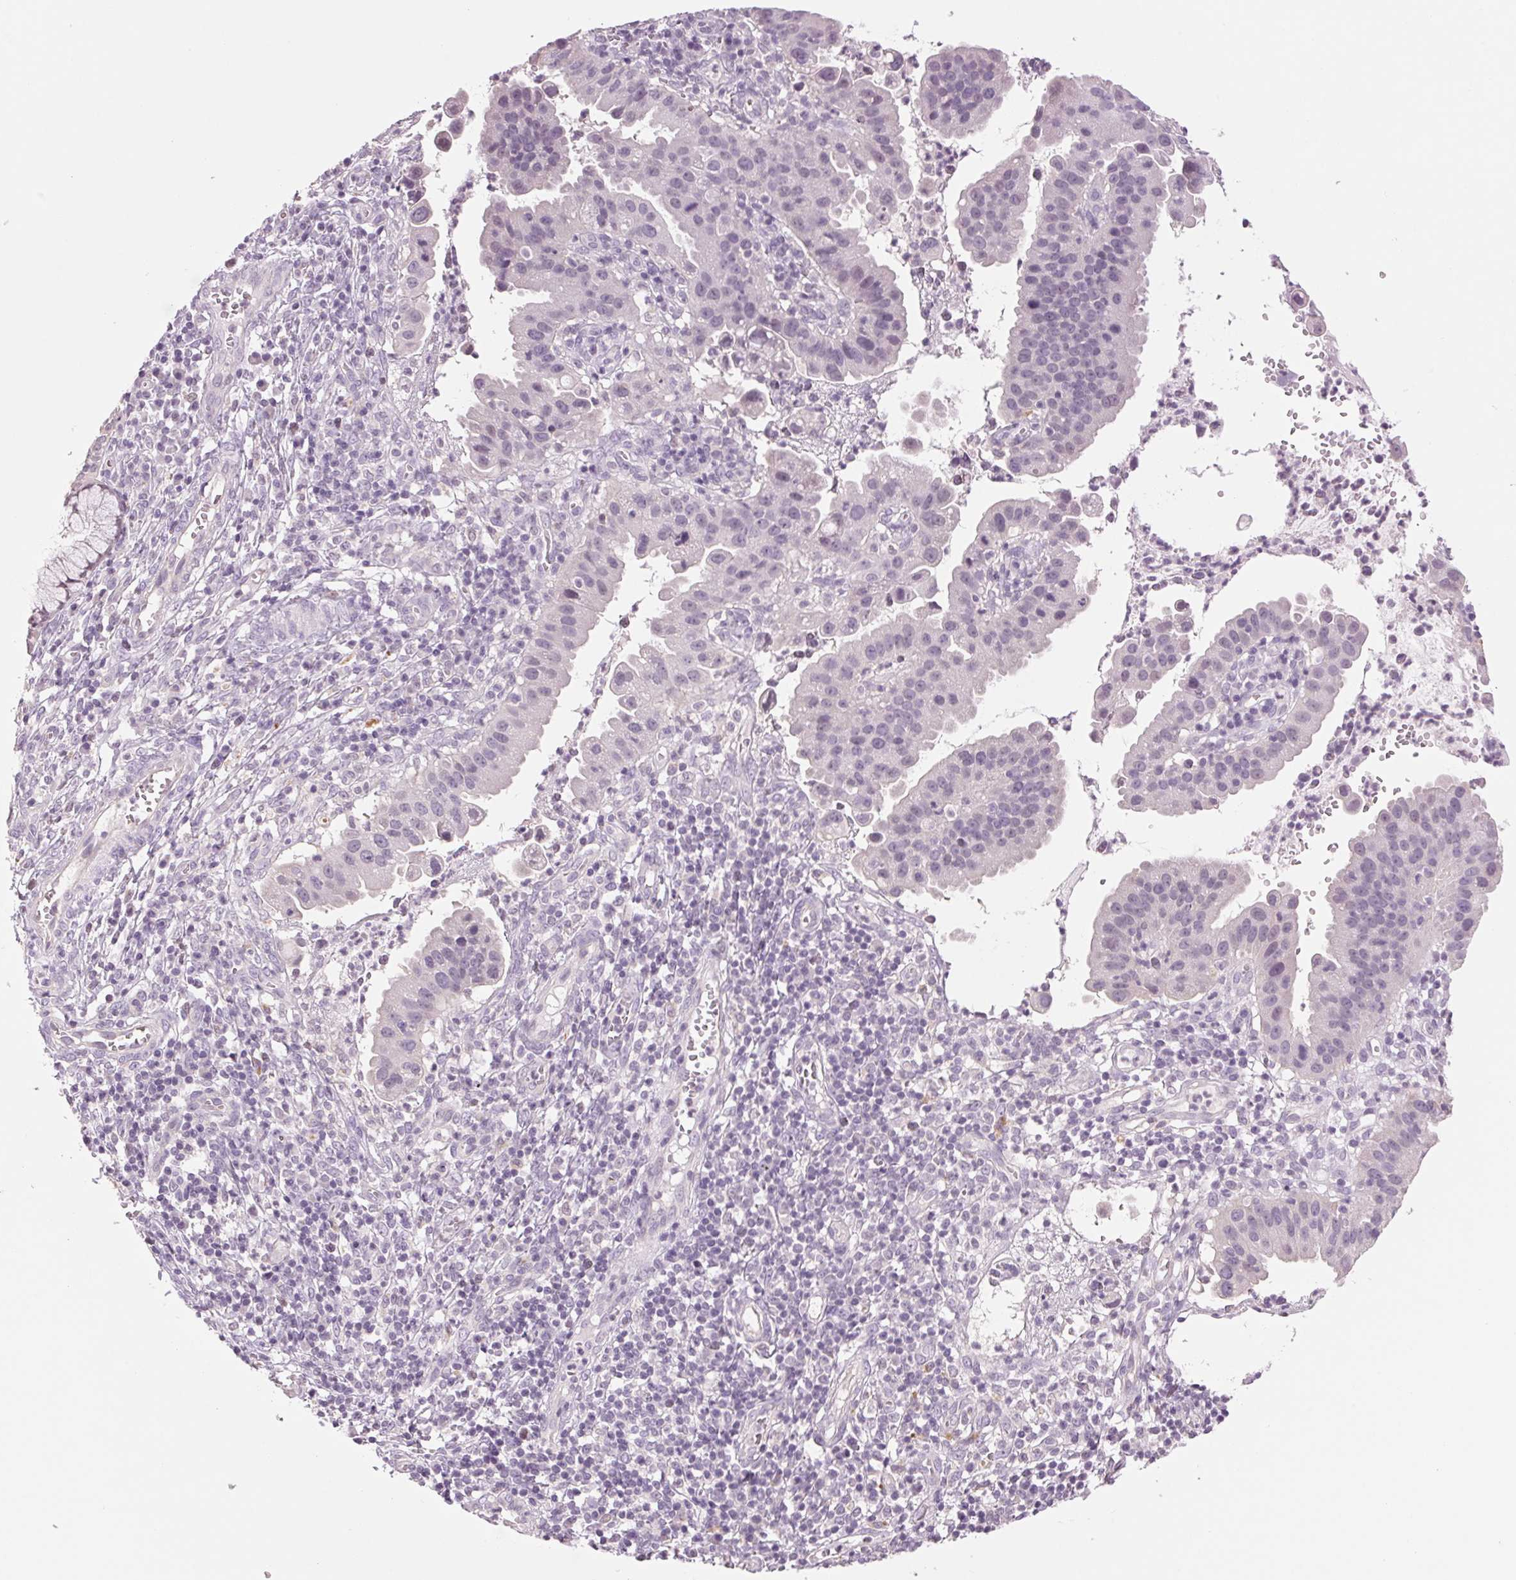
{"staining": {"intensity": "negative", "quantity": "none", "location": "none"}, "tissue": "cervical cancer", "cell_type": "Tumor cells", "image_type": "cancer", "snomed": [{"axis": "morphology", "description": "Adenocarcinoma, NOS"}, {"axis": "topography", "description": "Cervix"}], "caption": "Tumor cells show no significant protein staining in cervical adenocarcinoma.", "gene": "MPO", "patient": {"sex": "female", "age": 34}}